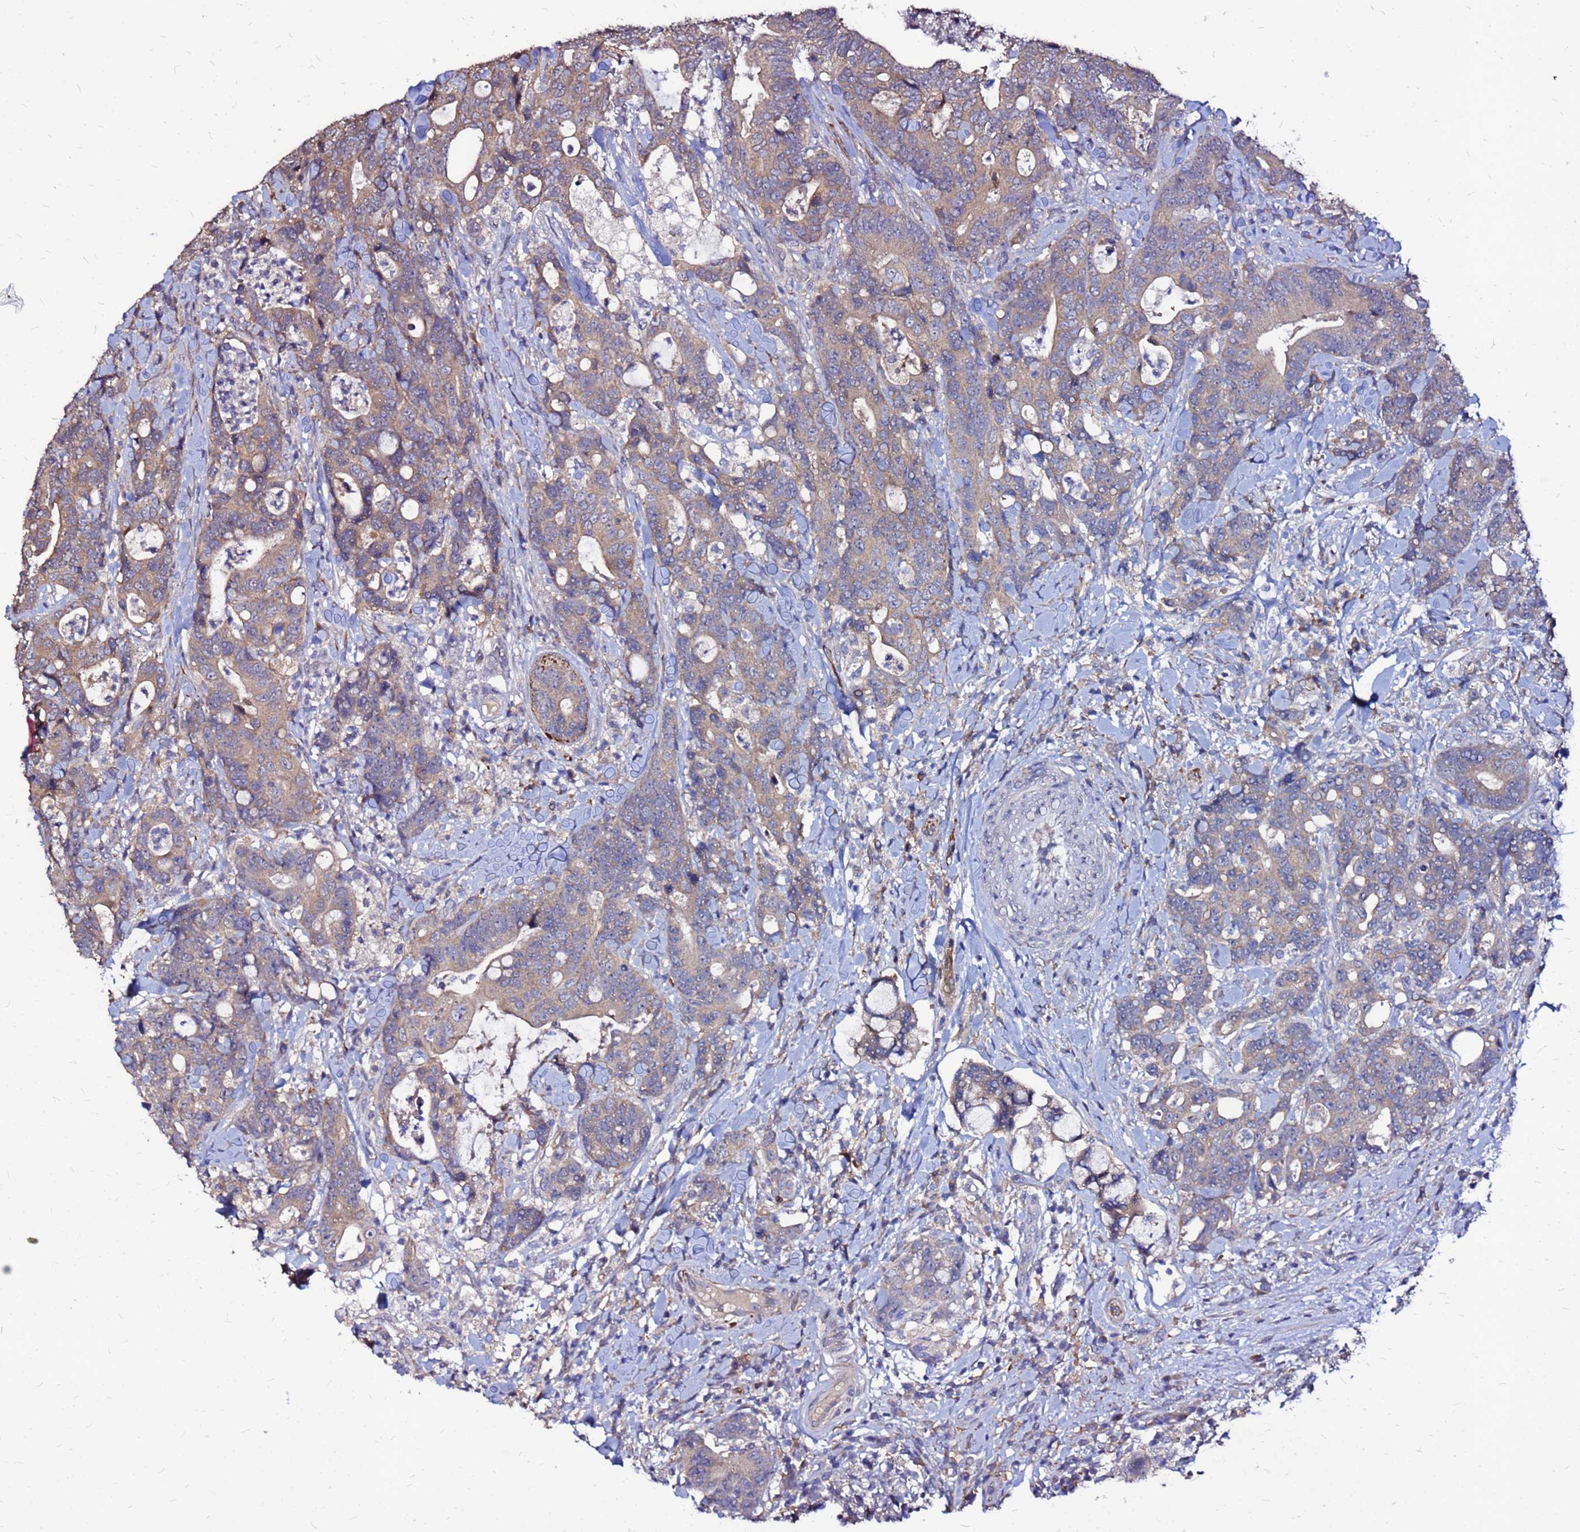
{"staining": {"intensity": "moderate", "quantity": ">75%", "location": "cytoplasmic/membranous"}, "tissue": "colorectal cancer", "cell_type": "Tumor cells", "image_type": "cancer", "snomed": [{"axis": "morphology", "description": "Adenocarcinoma, NOS"}, {"axis": "topography", "description": "Colon"}], "caption": "An image of colorectal cancer (adenocarcinoma) stained for a protein shows moderate cytoplasmic/membranous brown staining in tumor cells.", "gene": "ARHGEF5", "patient": {"sex": "female", "age": 82}}